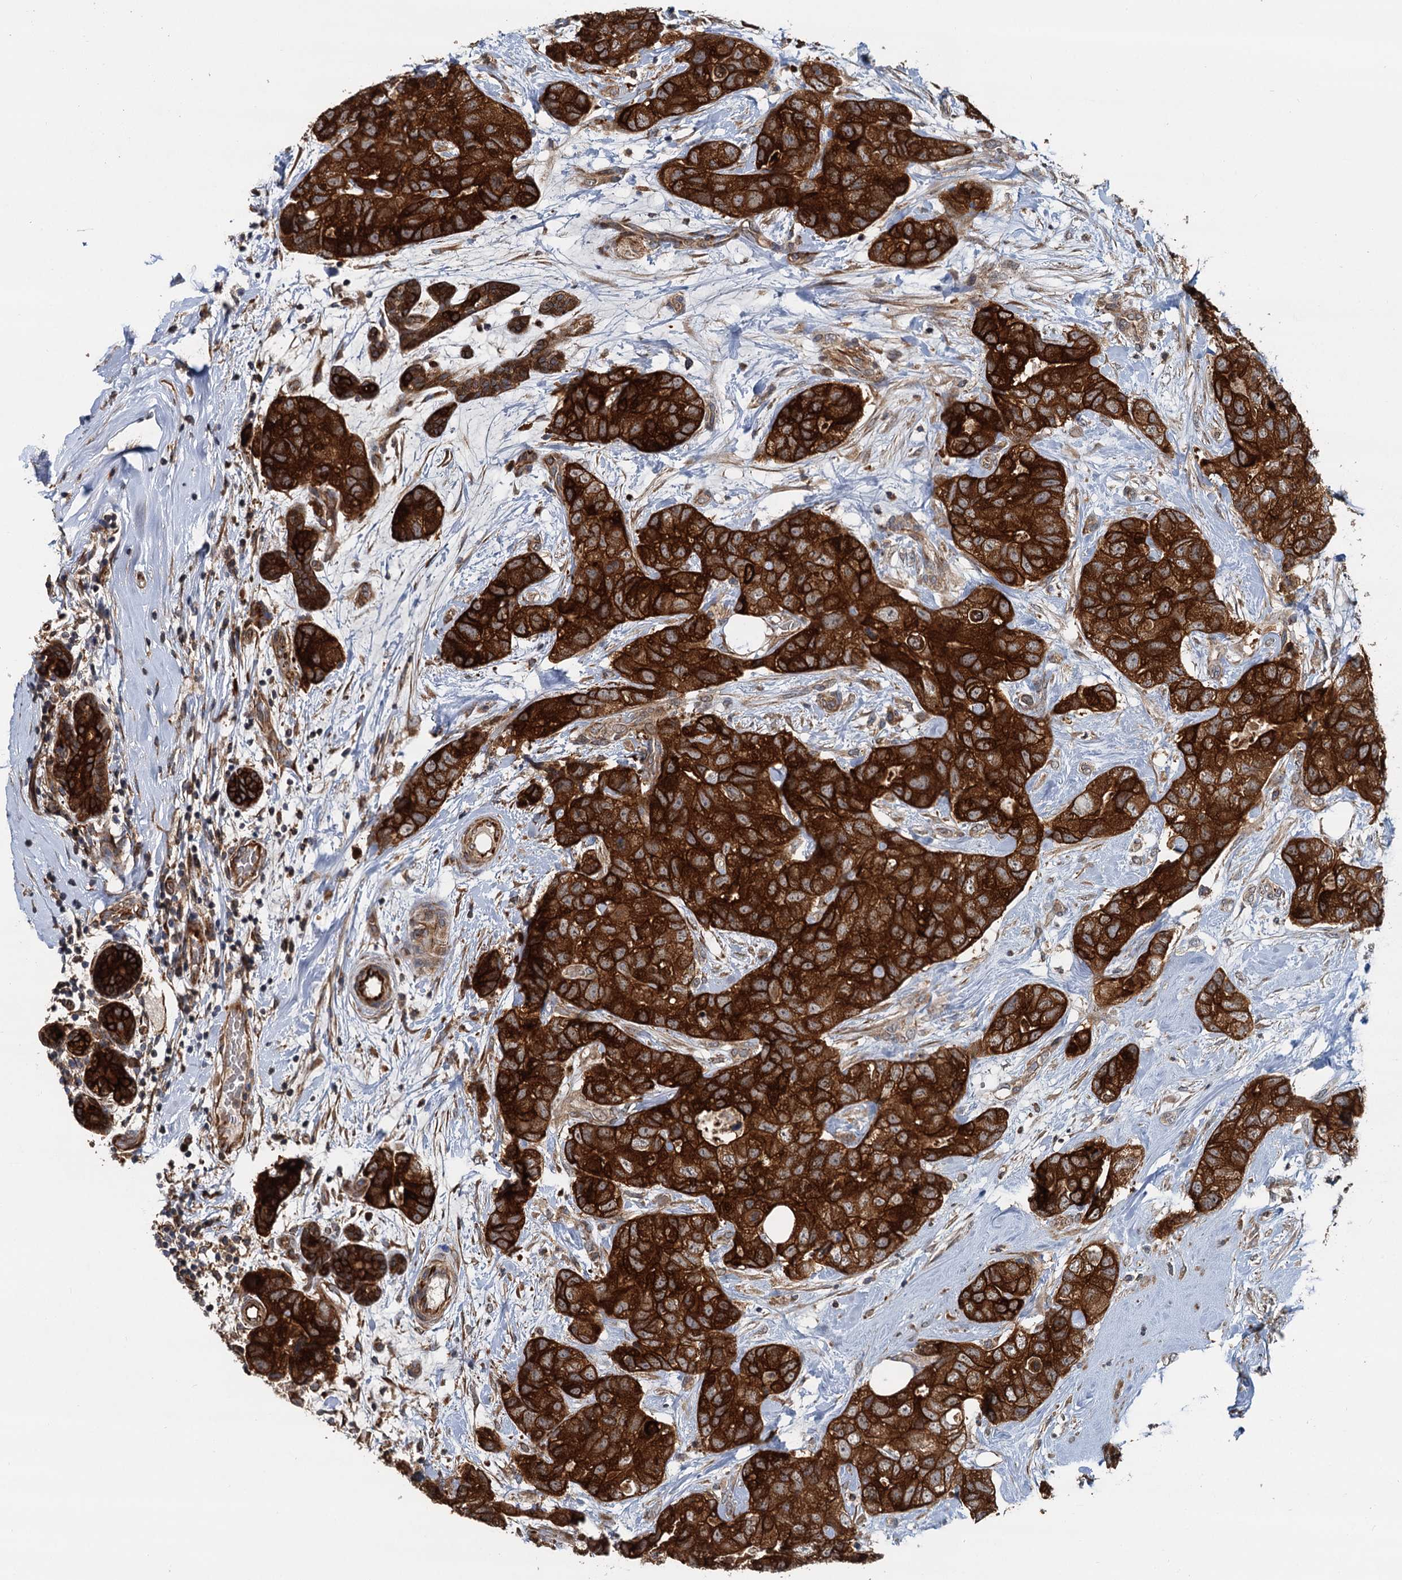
{"staining": {"intensity": "strong", "quantity": ">75%", "location": "cytoplasmic/membranous"}, "tissue": "breast cancer", "cell_type": "Tumor cells", "image_type": "cancer", "snomed": [{"axis": "morphology", "description": "Duct carcinoma"}, {"axis": "topography", "description": "Breast"}], "caption": "Protein staining shows strong cytoplasmic/membranous staining in approximately >75% of tumor cells in breast cancer (infiltrating ductal carcinoma).", "gene": "LRRK2", "patient": {"sex": "female", "age": 62}}